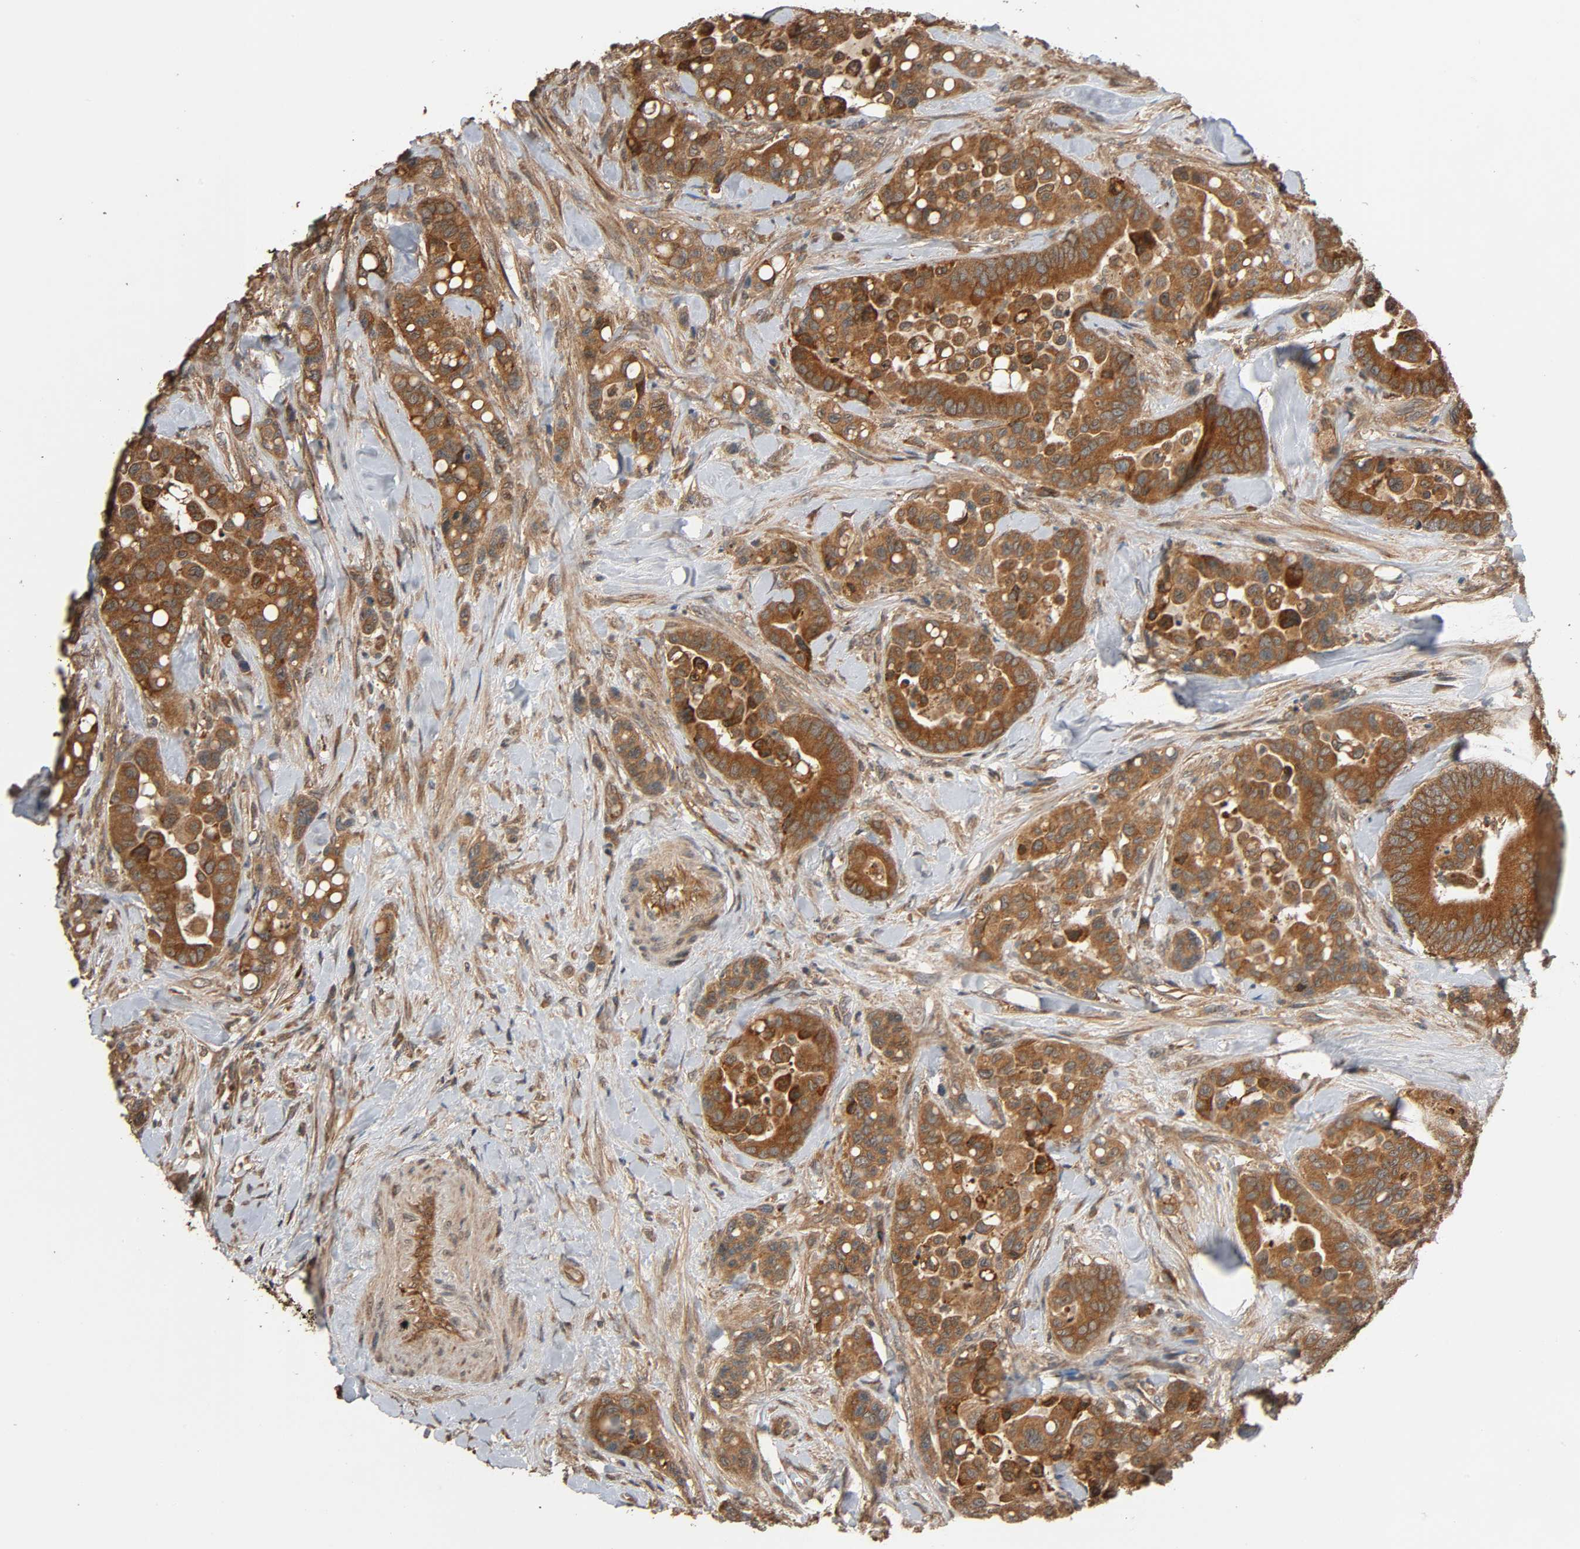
{"staining": {"intensity": "strong", "quantity": ">75%", "location": "cytoplasmic/membranous"}, "tissue": "colorectal cancer", "cell_type": "Tumor cells", "image_type": "cancer", "snomed": [{"axis": "morphology", "description": "Normal tissue, NOS"}, {"axis": "morphology", "description": "Adenocarcinoma, NOS"}, {"axis": "topography", "description": "Colon"}], "caption": "The immunohistochemical stain highlights strong cytoplasmic/membranous staining in tumor cells of colorectal cancer tissue. (Stains: DAB (3,3'-diaminobenzidine) in brown, nuclei in blue, Microscopy: brightfield microscopy at high magnification).", "gene": "MAP3K8", "patient": {"sex": "male", "age": 82}}